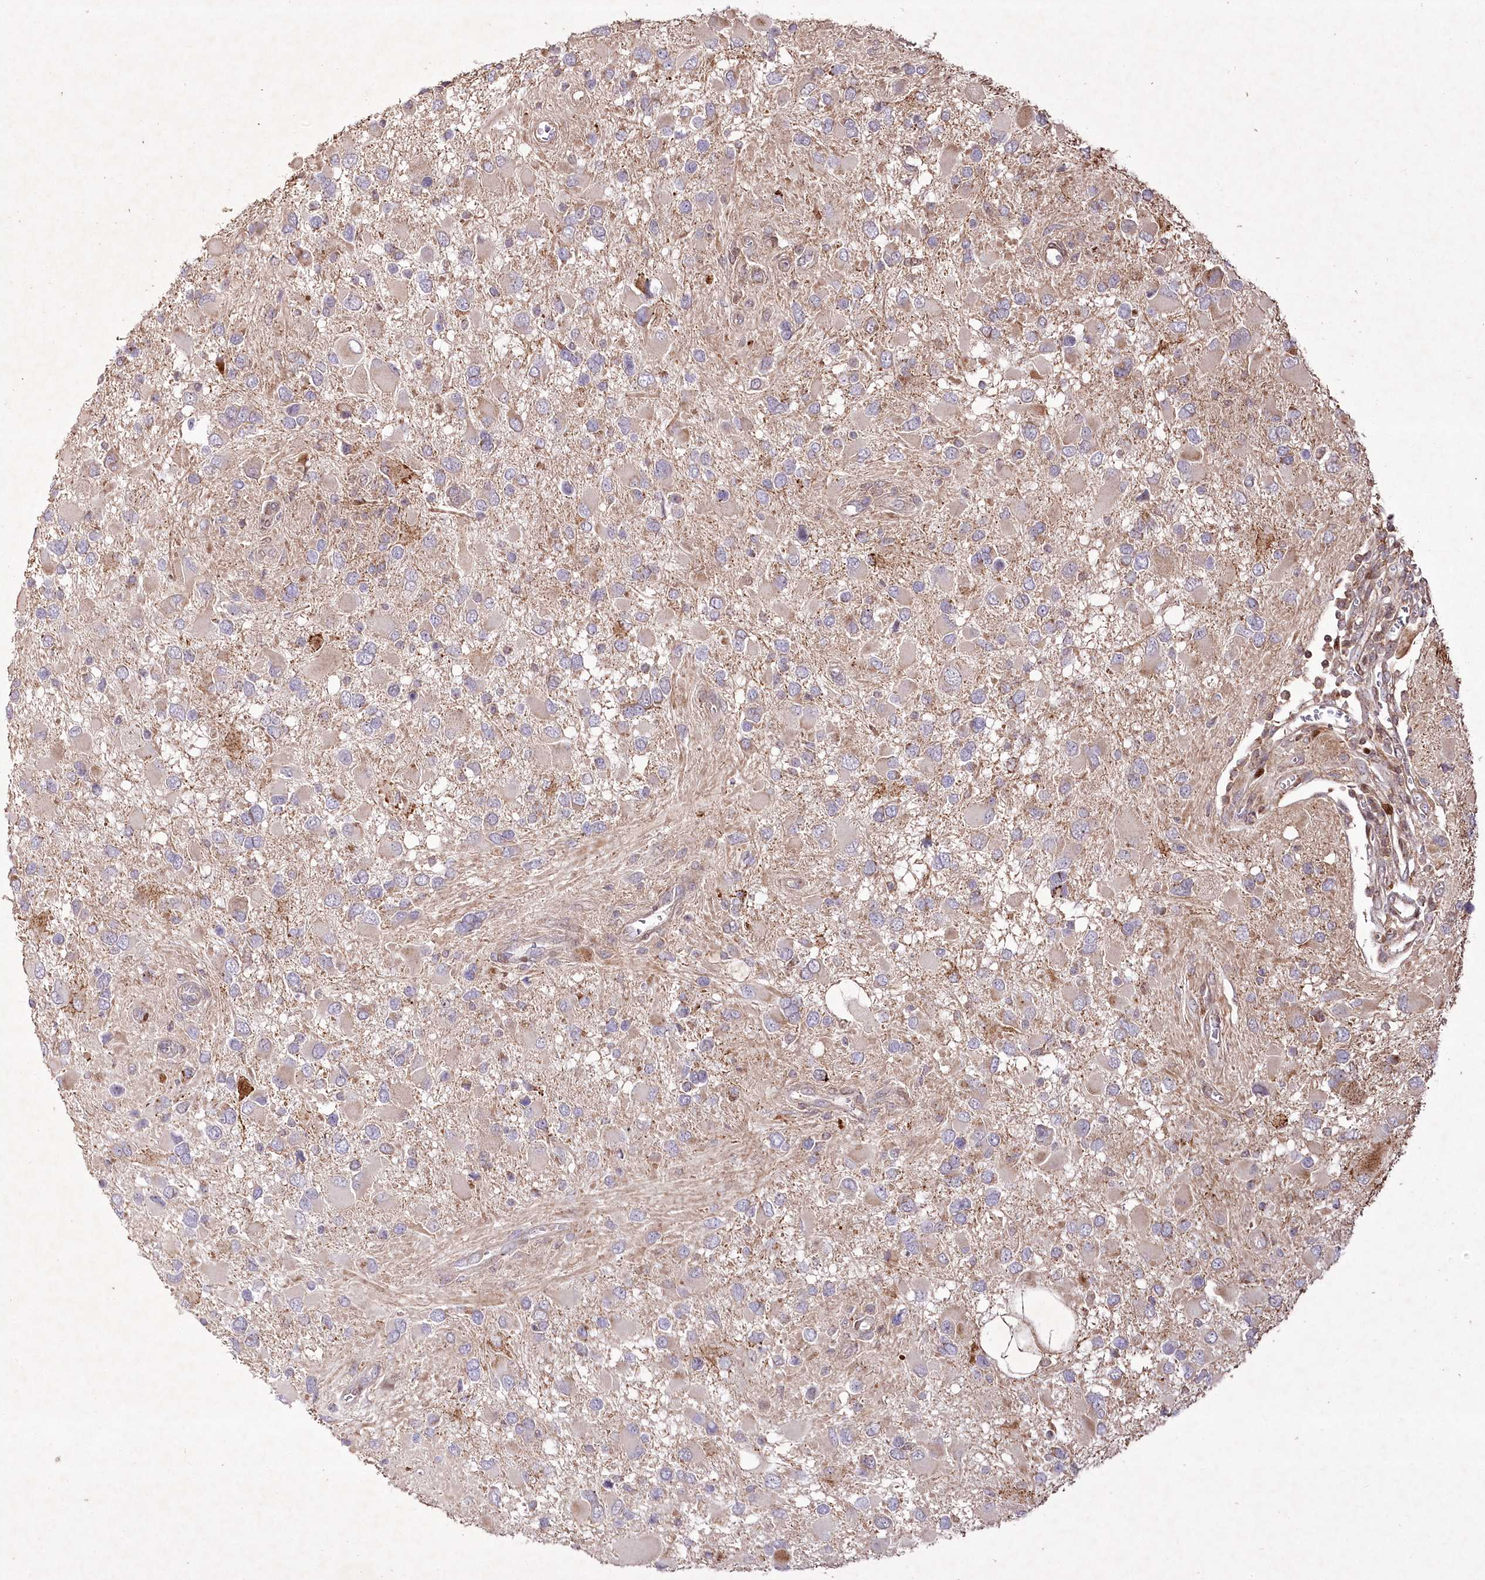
{"staining": {"intensity": "negative", "quantity": "none", "location": "none"}, "tissue": "glioma", "cell_type": "Tumor cells", "image_type": "cancer", "snomed": [{"axis": "morphology", "description": "Glioma, malignant, High grade"}, {"axis": "topography", "description": "Brain"}], "caption": "There is no significant positivity in tumor cells of malignant high-grade glioma.", "gene": "PSTK", "patient": {"sex": "male", "age": 53}}